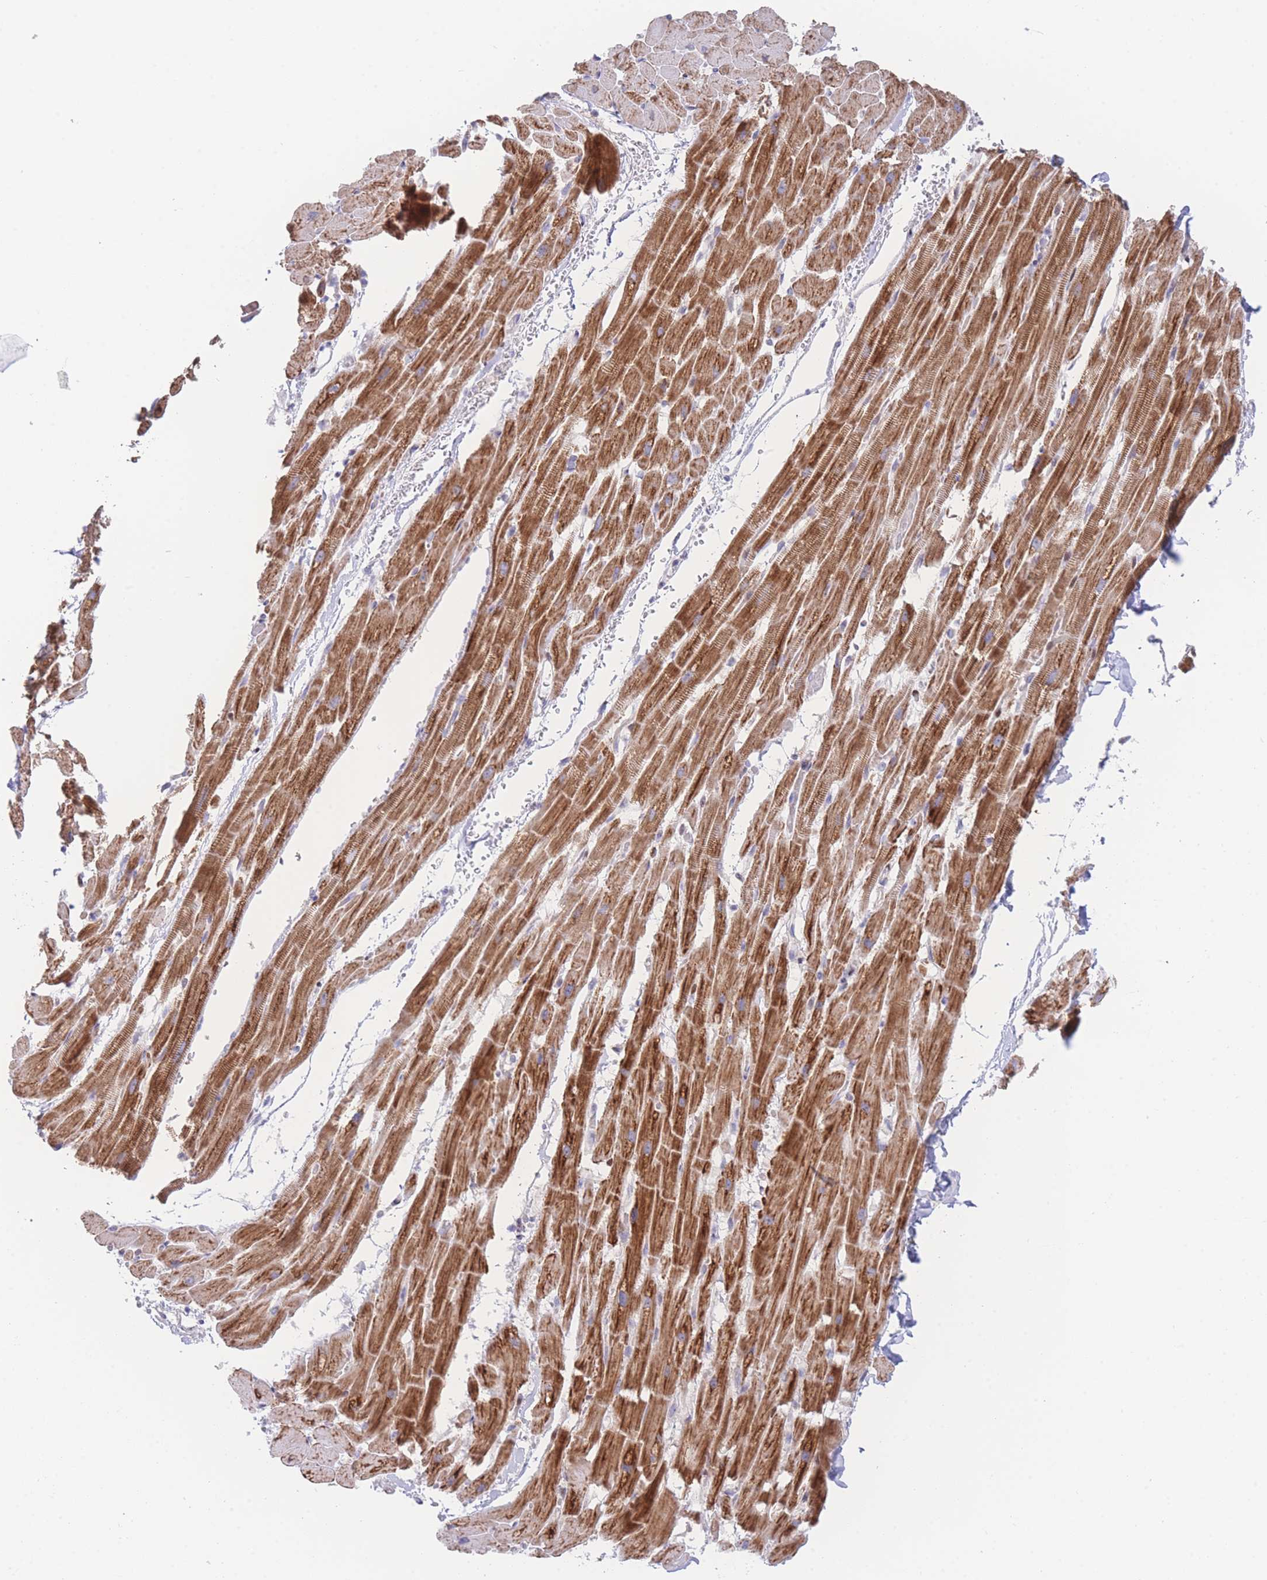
{"staining": {"intensity": "moderate", "quantity": ">75%", "location": "cytoplasmic/membranous"}, "tissue": "heart muscle", "cell_type": "Cardiomyocytes", "image_type": "normal", "snomed": [{"axis": "morphology", "description": "Normal tissue, NOS"}, {"axis": "topography", "description": "Heart"}], "caption": "This histopathology image displays IHC staining of normal heart muscle, with medium moderate cytoplasmic/membranous expression in about >75% of cardiomyocytes.", "gene": "GPAM", "patient": {"sex": "male", "age": 37}}